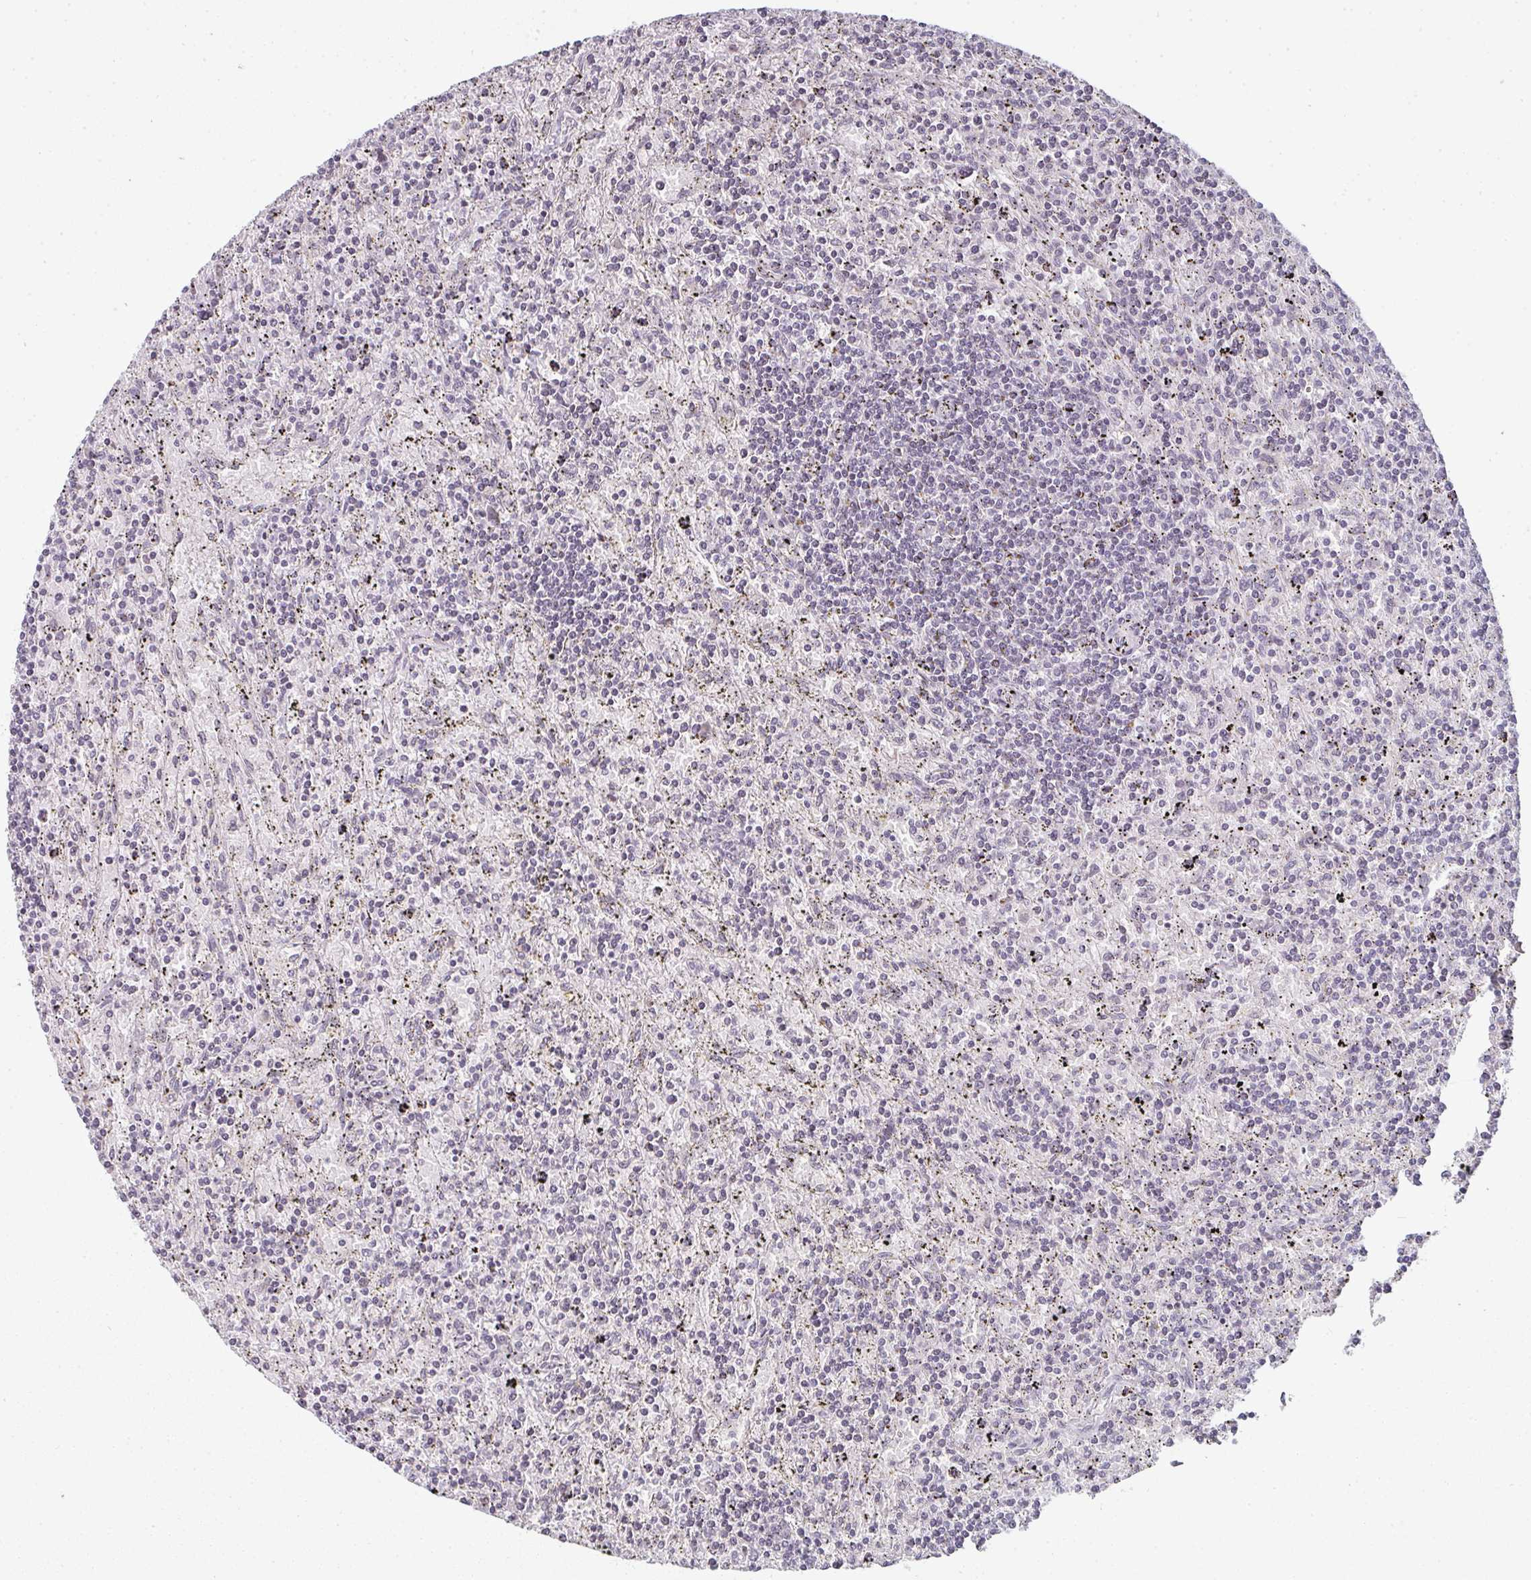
{"staining": {"intensity": "negative", "quantity": "none", "location": "none"}, "tissue": "lymphoma", "cell_type": "Tumor cells", "image_type": "cancer", "snomed": [{"axis": "morphology", "description": "Malignant lymphoma, non-Hodgkin's type, Low grade"}, {"axis": "topography", "description": "Spleen"}], "caption": "Lymphoma was stained to show a protein in brown. There is no significant positivity in tumor cells.", "gene": "RBBP6", "patient": {"sex": "male", "age": 76}}